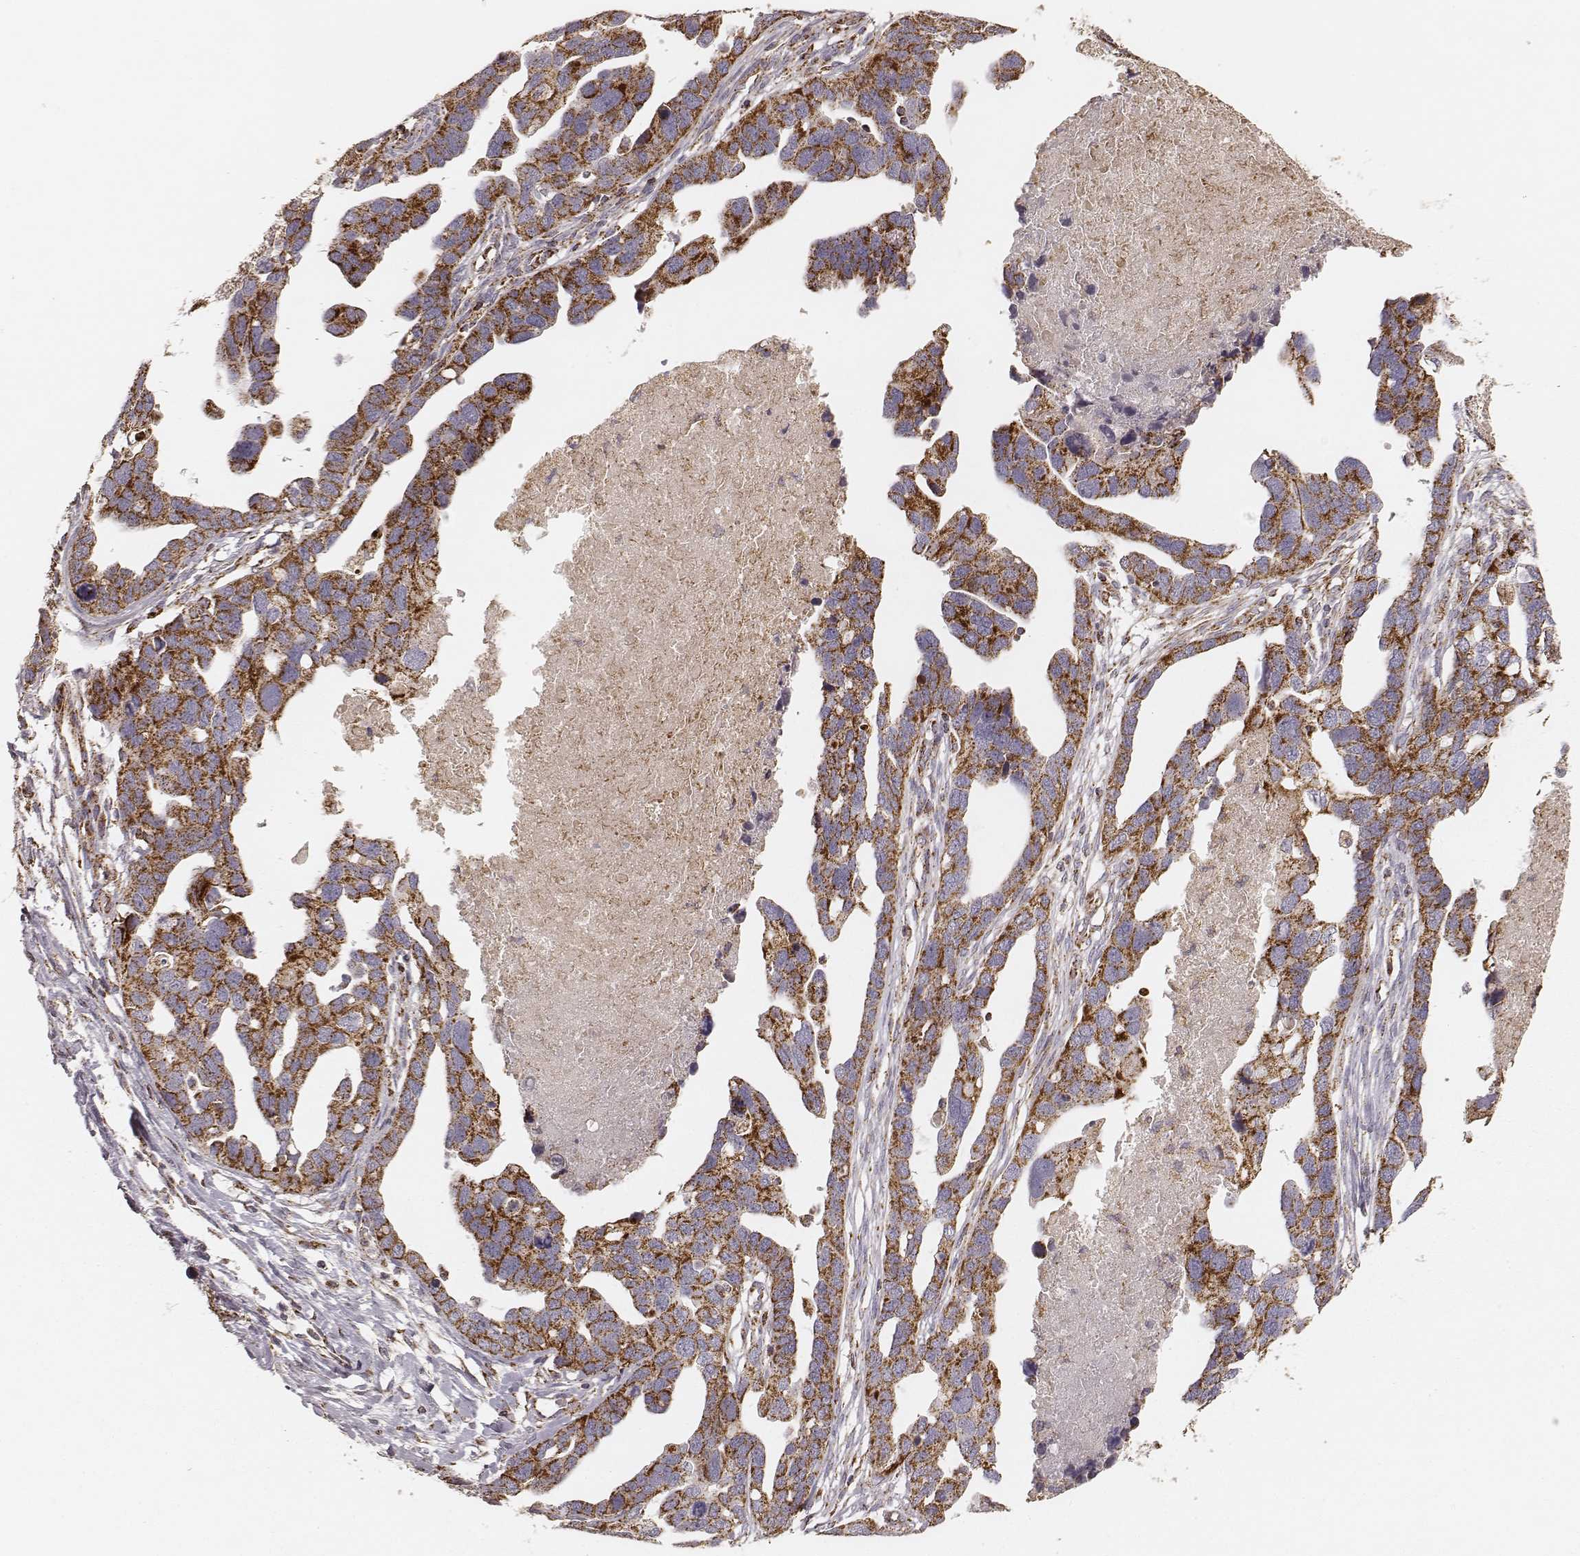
{"staining": {"intensity": "strong", "quantity": ">75%", "location": "cytoplasmic/membranous"}, "tissue": "ovarian cancer", "cell_type": "Tumor cells", "image_type": "cancer", "snomed": [{"axis": "morphology", "description": "Cystadenocarcinoma, serous, NOS"}, {"axis": "topography", "description": "Ovary"}], "caption": "Serous cystadenocarcinoma (ovarian) tissue shows strong cytoplasmic/membranous staining in approximately >75% of tumor cells, visualized by immunohistochemistry.", "gene": "CS", "patient": {"sex": "female", "age": 54}}